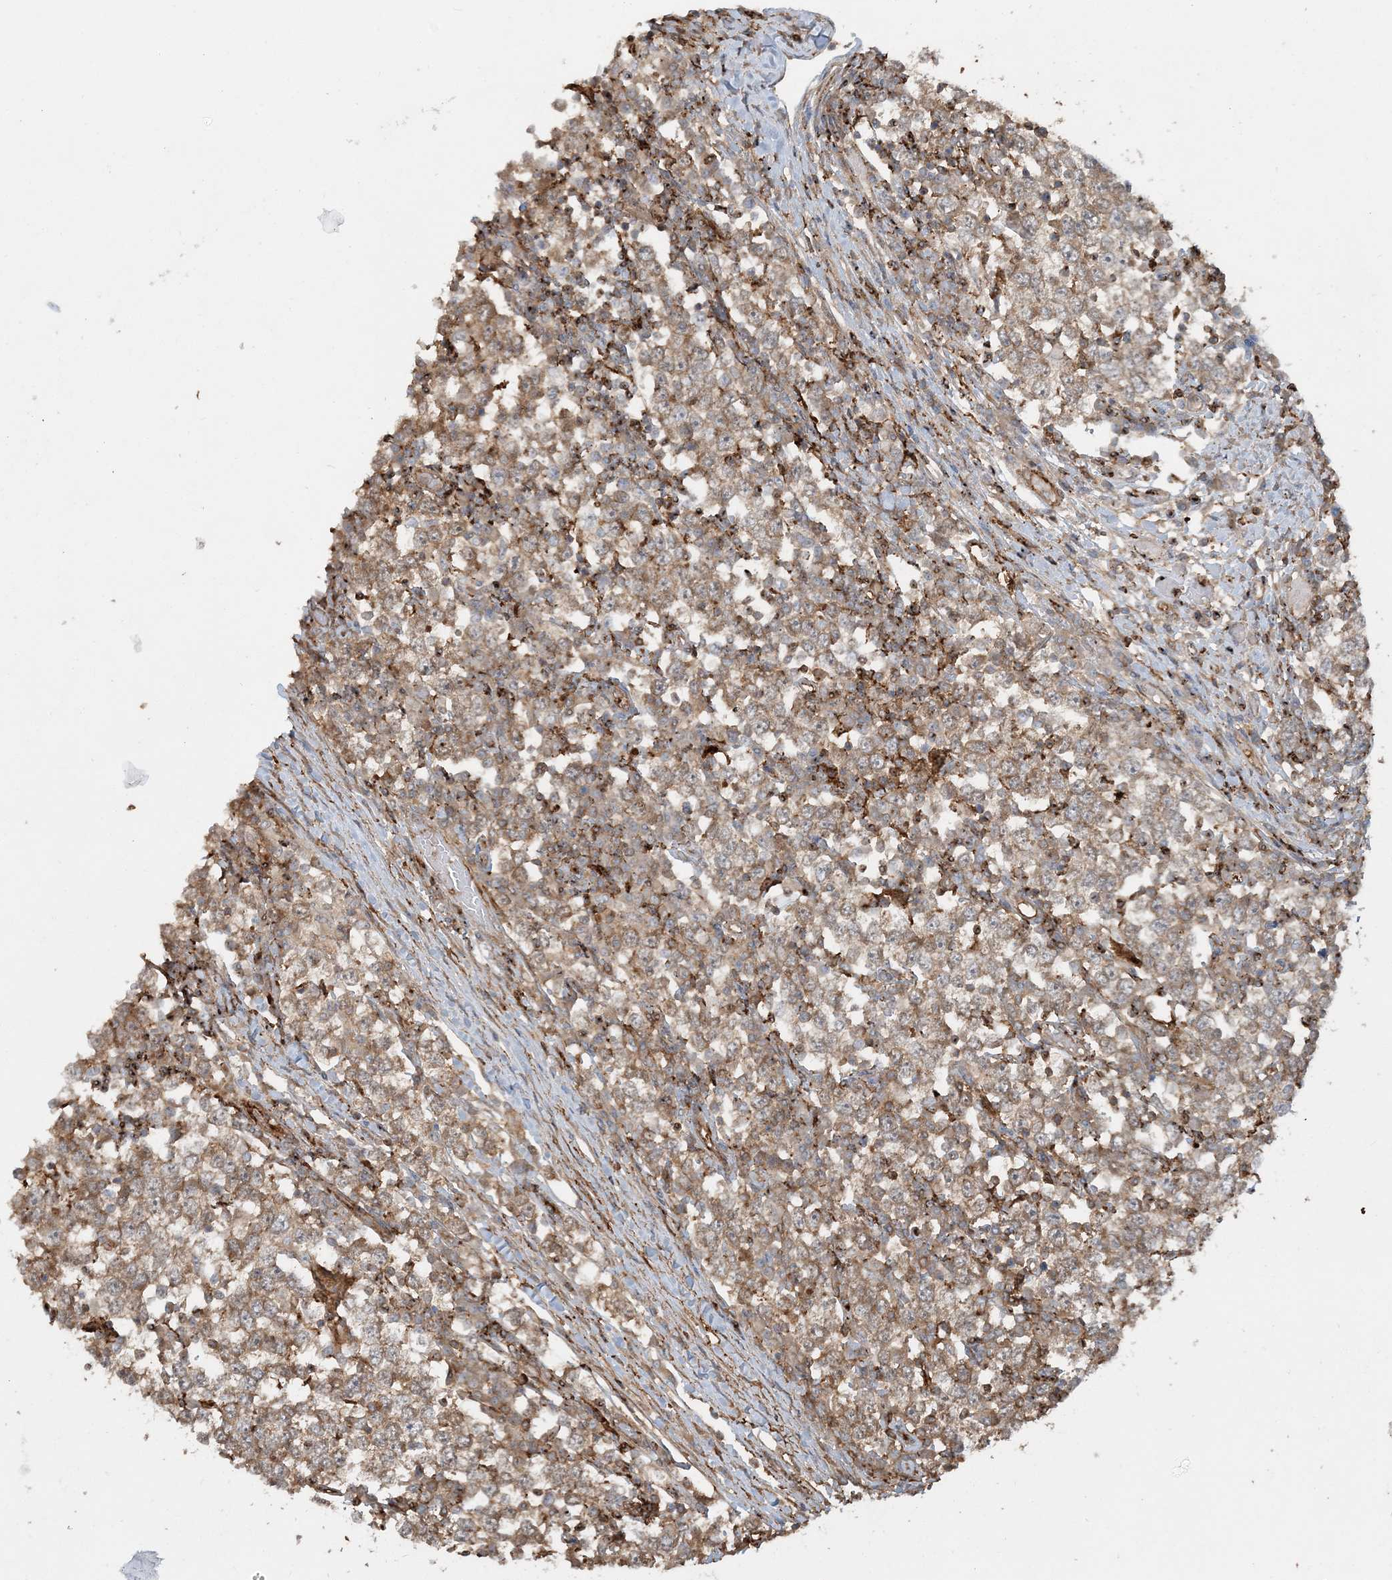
{"staining": {"intensity": "moderate", "quantity": ">75%", "location": "cytoplasmic/membranous"}, "tissue": "testis cancer", "cell_type": "Tumor cells", "image_type": "cancer", "snomed": [{"axis": "morphology", "description": "Seminoma, NOS"}, {"axis": "topography", "description": "Testis"}], "caption": "Protein staining of seminoma (testis) tissue reveals moderate cytoplasmic/membranous positivity in about >75% of tumor cells.", "gene": "DSTN", "patient": {"sex": "male", "age": 65}}